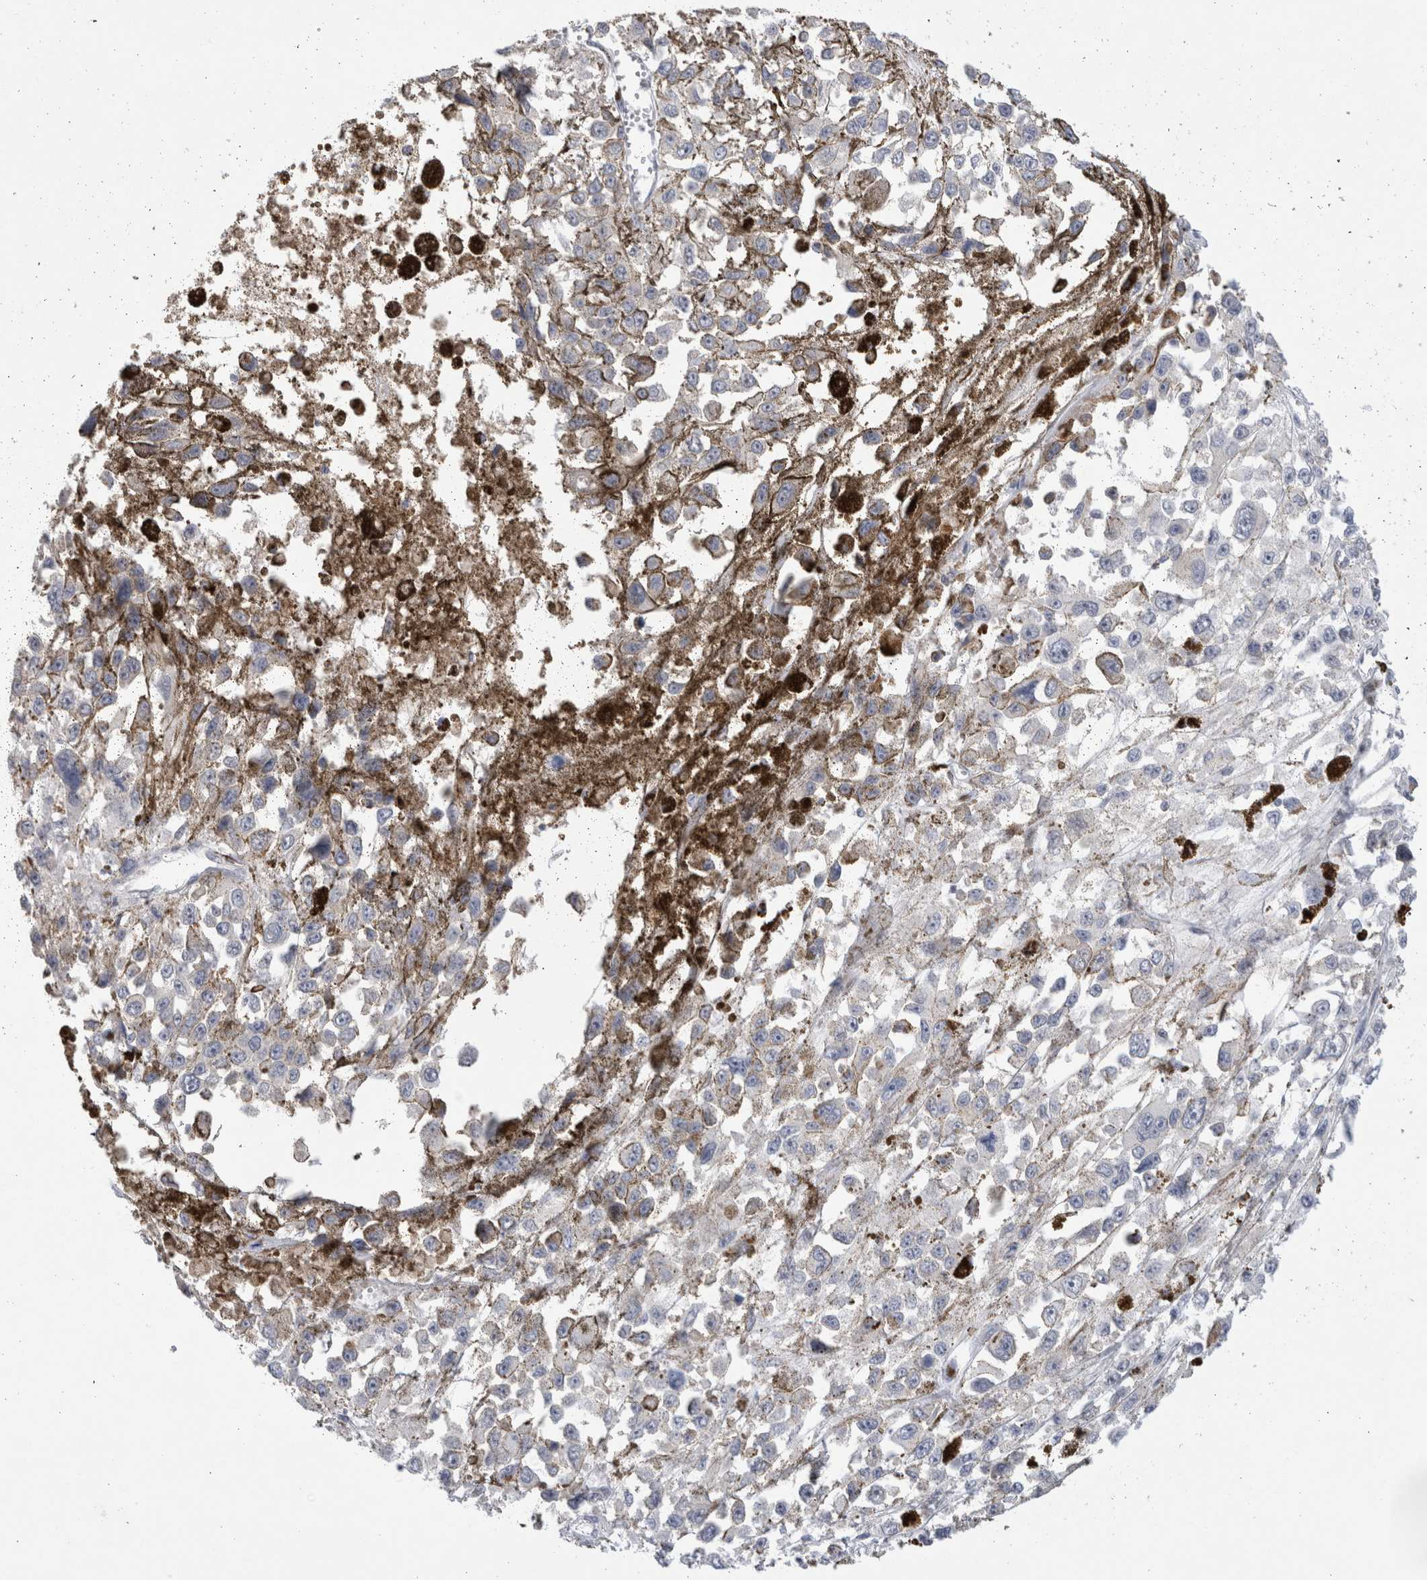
{"staining": {"intensity": "negative", "quantity": "none", "location": "none"}, "tissue": "melanoma", "cell_type": "Tumor cells", "image_type": "cancer", "snomed": [{"axis": "morphology", "description": "Malignant melanoma, Metastatic site"}, {"axis": "topography", "description": "Lymph node"}], "caption": "An immunohistochemistry (IHC) image of malignant melanoma (metastatic site) is shown. There is no staining in tumor cells of malignant melanoma (metastatic site). (DAB IHC with hematoxylin counter stain).", "gene": "GAS1", "patient": {"sex": "male", "age": 59}}